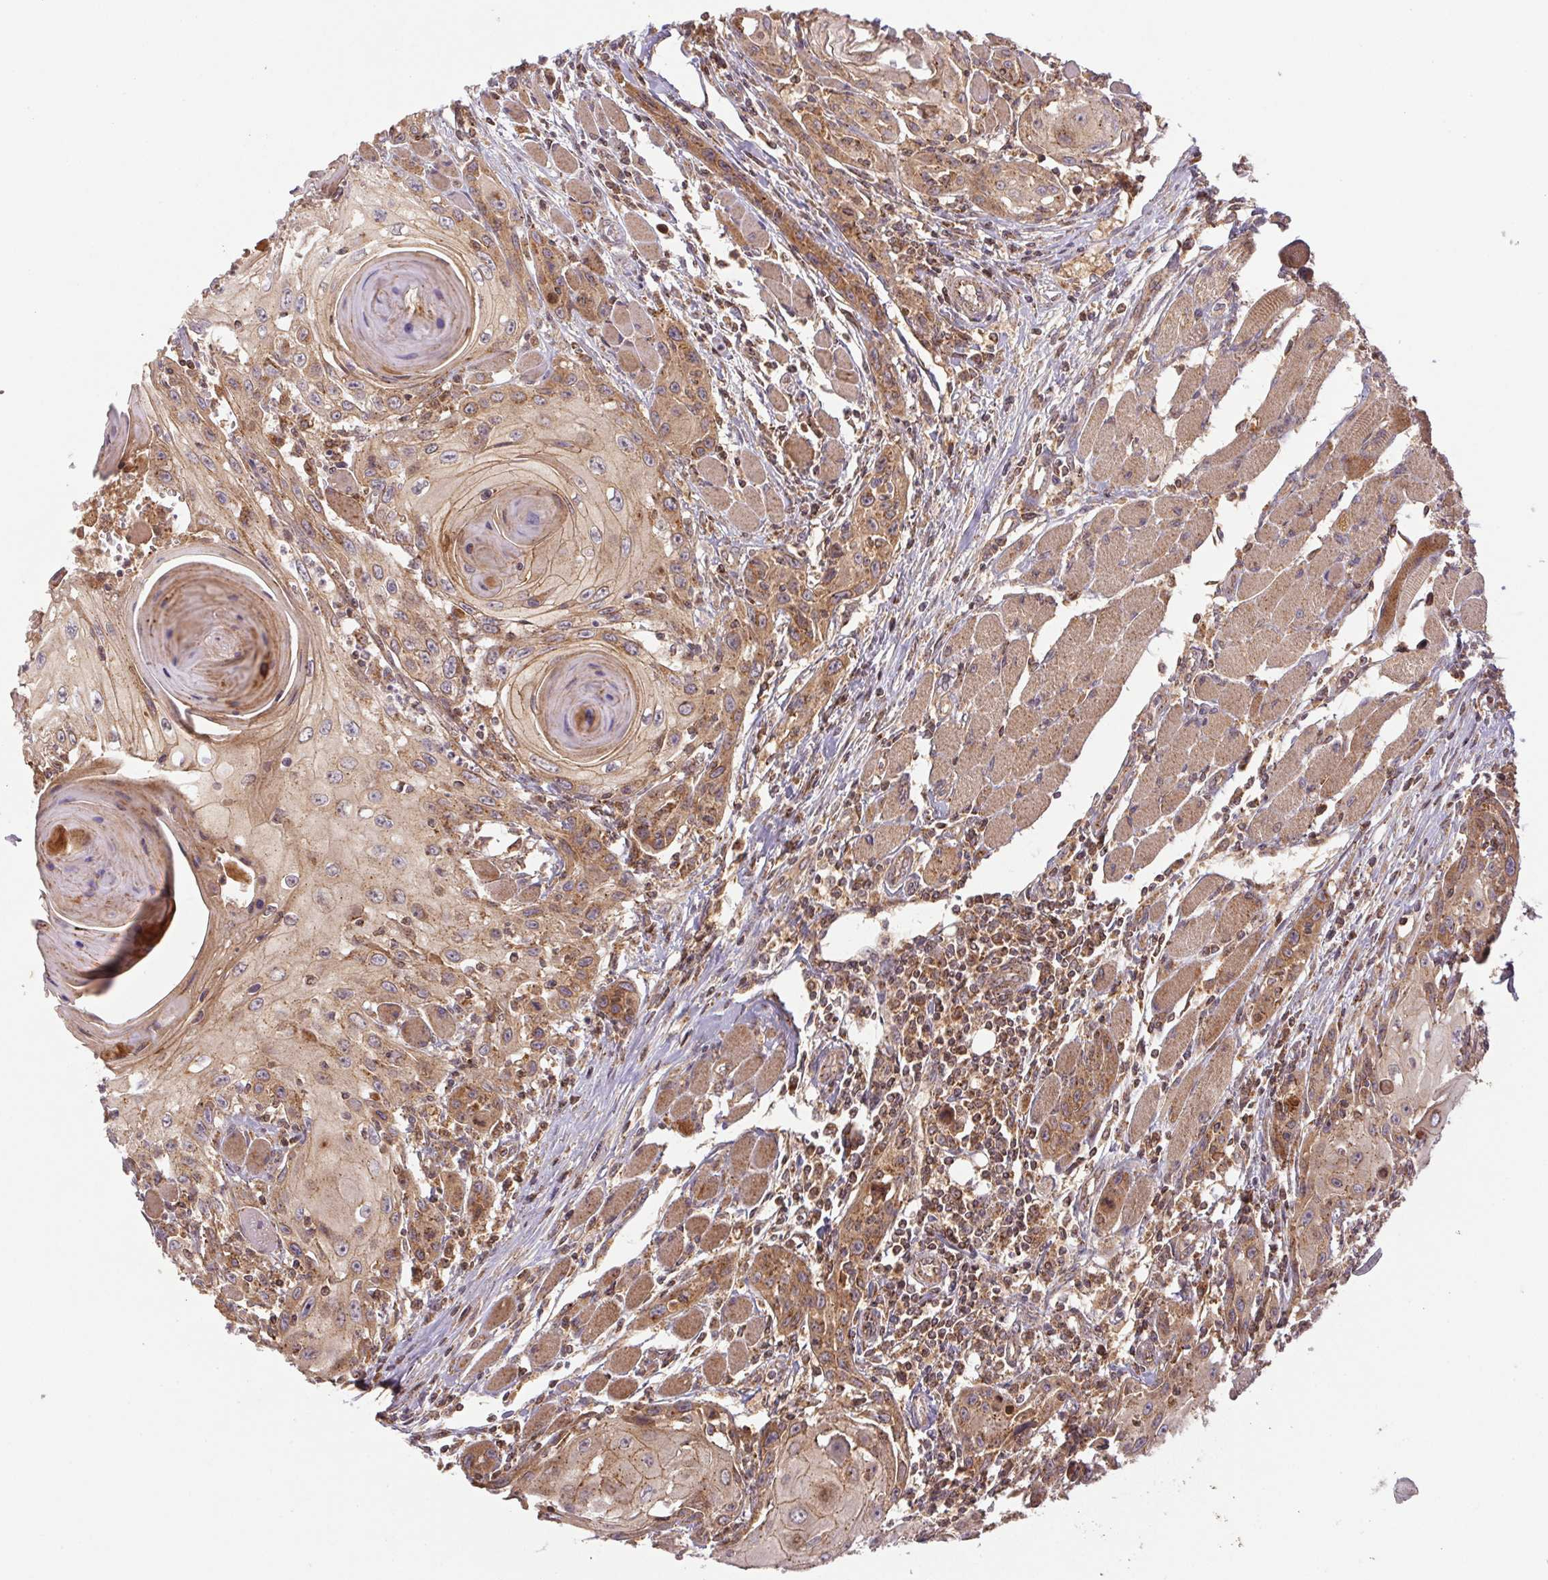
{"staining": {"intensity": "moderate", "quantity": ">75%", "location": "cytoplasmic/membranous"}, "tissue": "head and neck cancer", "cell_type": "Tumor cells", "image_type": "cancer", "snomed": [{"axis": "morphology", "description": "Squamous cell carcinoma, NOS"}, {"axis": "topography", "description": "Head-Neck"}], "caption": "Head and neck cancer (squamous cell carcinoma) tissue demonstrates moderate cytoplasmic/membranous expression in approximately >75% of tumor cells (brown staining indicates protein expression, while blue staining denotes nuclei).", "gene": "MTHFD1", "patient": {"sex": "female", "age": 80}}